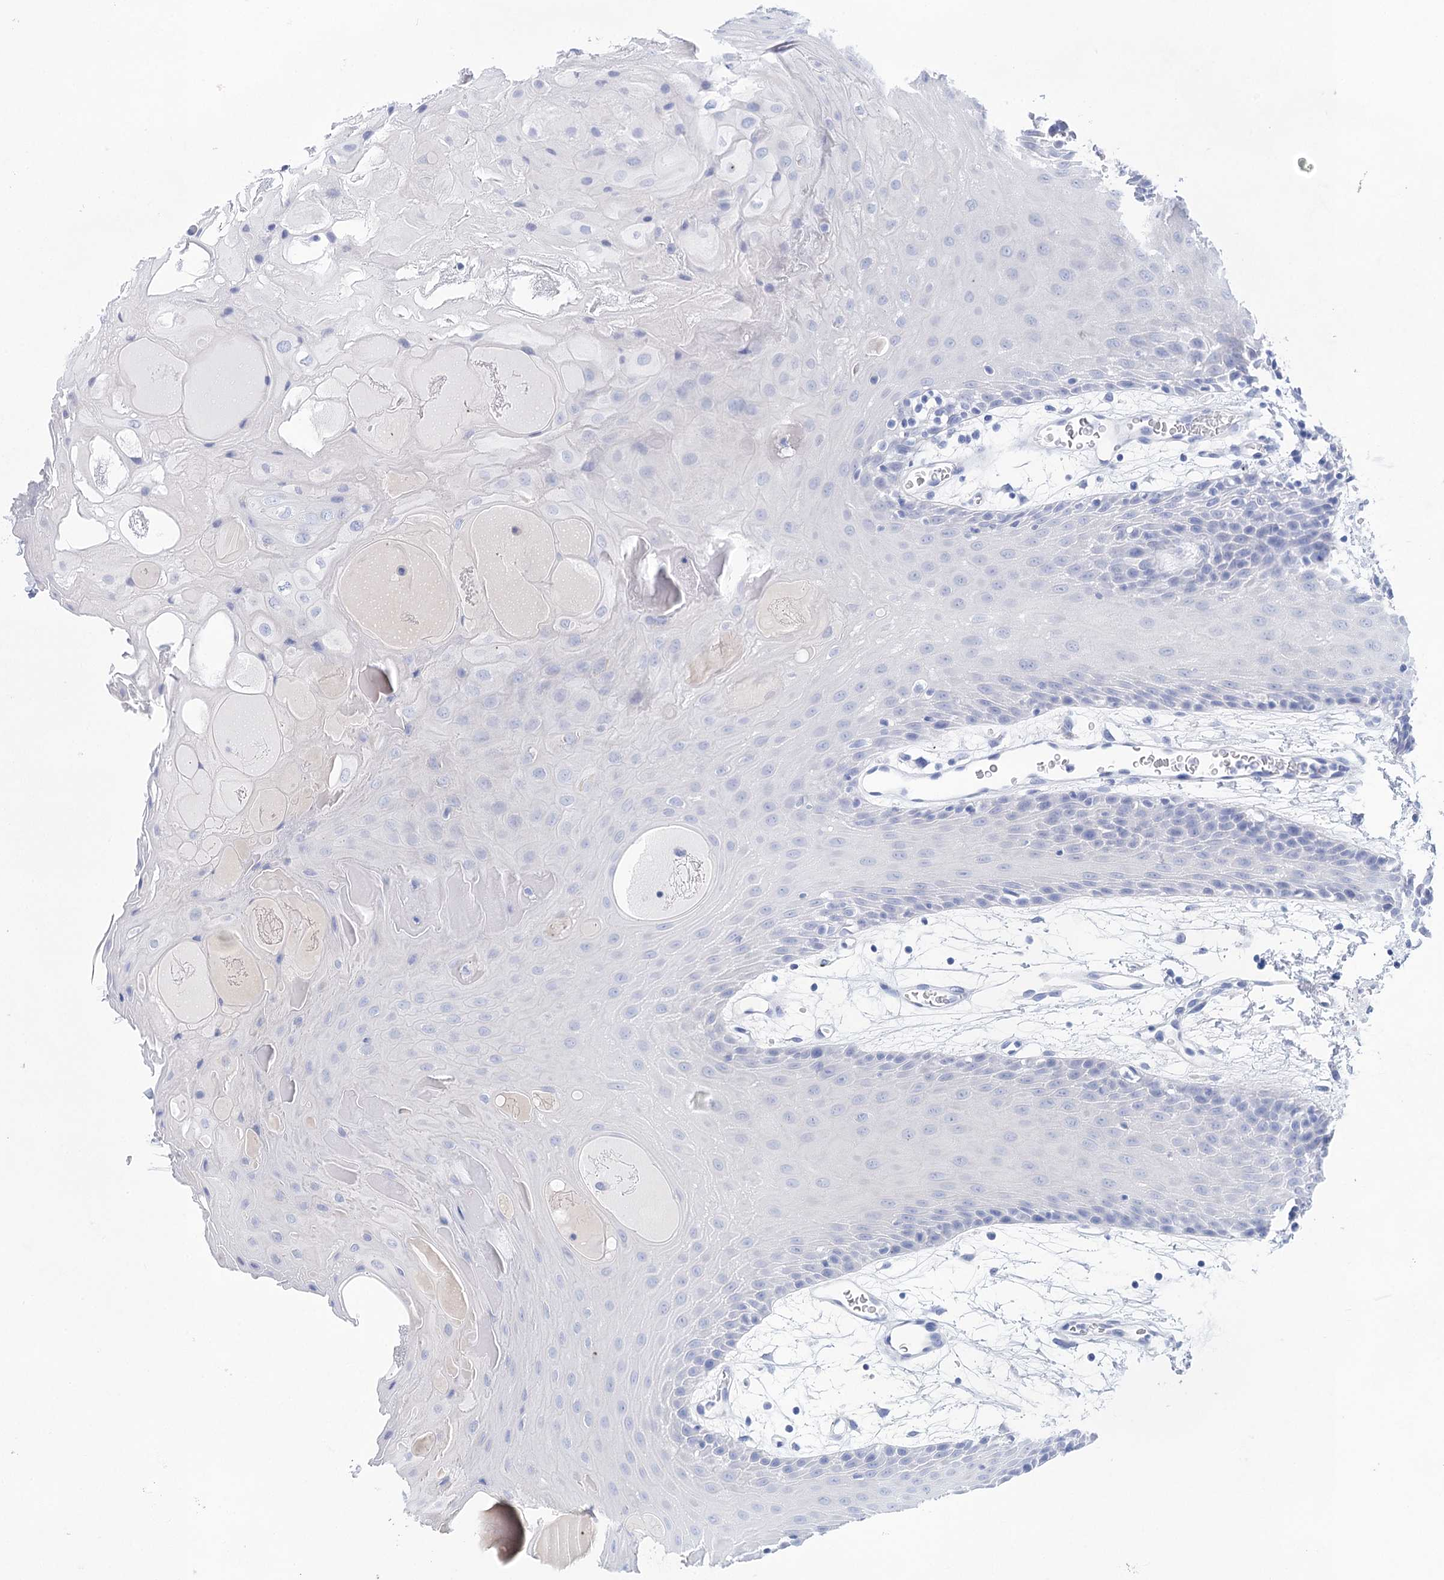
{"staining": {"intensity": "negative", "quantity": "none", "location": "none"}, "tissue": "oral mucosa", "cell_type": "Squamous epithelial cells", "image_type": "normal", "snomed": [{"axis": "morphology", "description": "Normal tissue, NOS"}, {"axis": "topography", "description": "Skeletal muscle"}, {"axis": "topography", "description": "Oral tissue"}, {"axis": "topography", "description": "Salivary gland"}, {"axis": "topography", "description": "Peripheral nerve tissue"}], "caption": "Immunohistochemistry image of unremarkable human oral mucosa stained for a protein (brown), which reveals no expression in squamous epithelial cells.", "gene": "LALBA", "patient": {"sex": "male", "age": 54}}